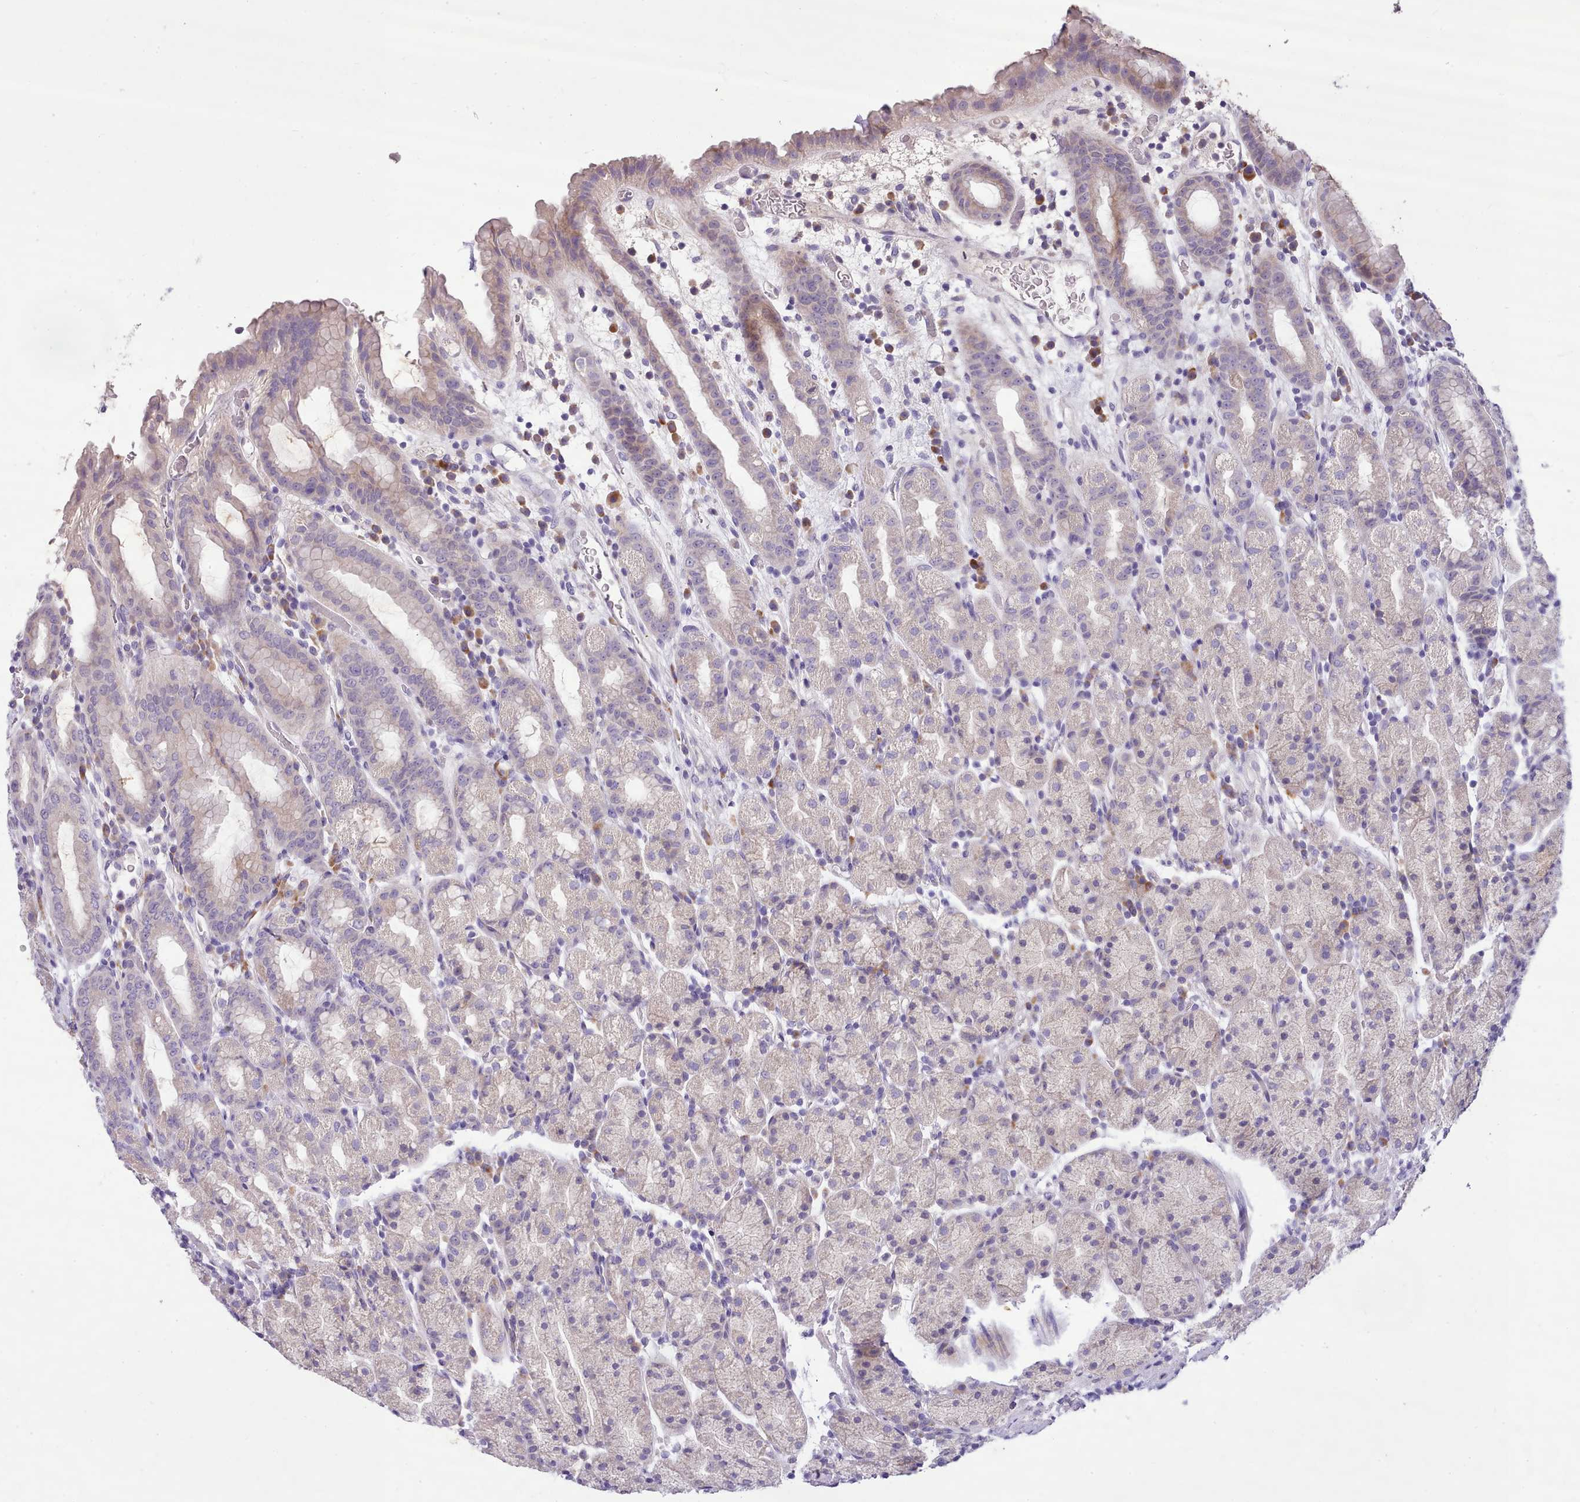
{"staining": {"intensity": "weak", "quantity": "<25%", "location": "cytoplasmic/membranous"}, "tissue": "stomach", "cell_type": "Glandular cells", "image_type": "normal", "snomed": [{"axis": "morphology", "description": "Normal tissue, NOS"}, {"axis": "topography", "description": "Stomach, upper"}, {"axis": "topography", "description": "Stomach, lower"}, {"axis": "topography", "description": "Small intestine"}], "caption": "IHC photomicrograph of unremarkable stomach: human stomach stained with DAB (3,3'-diaminobenzidine) shows no significant protein positivity in glandular cells.", "gene": "FAM83E", "patient": {"sex": "male", "age": 68}}